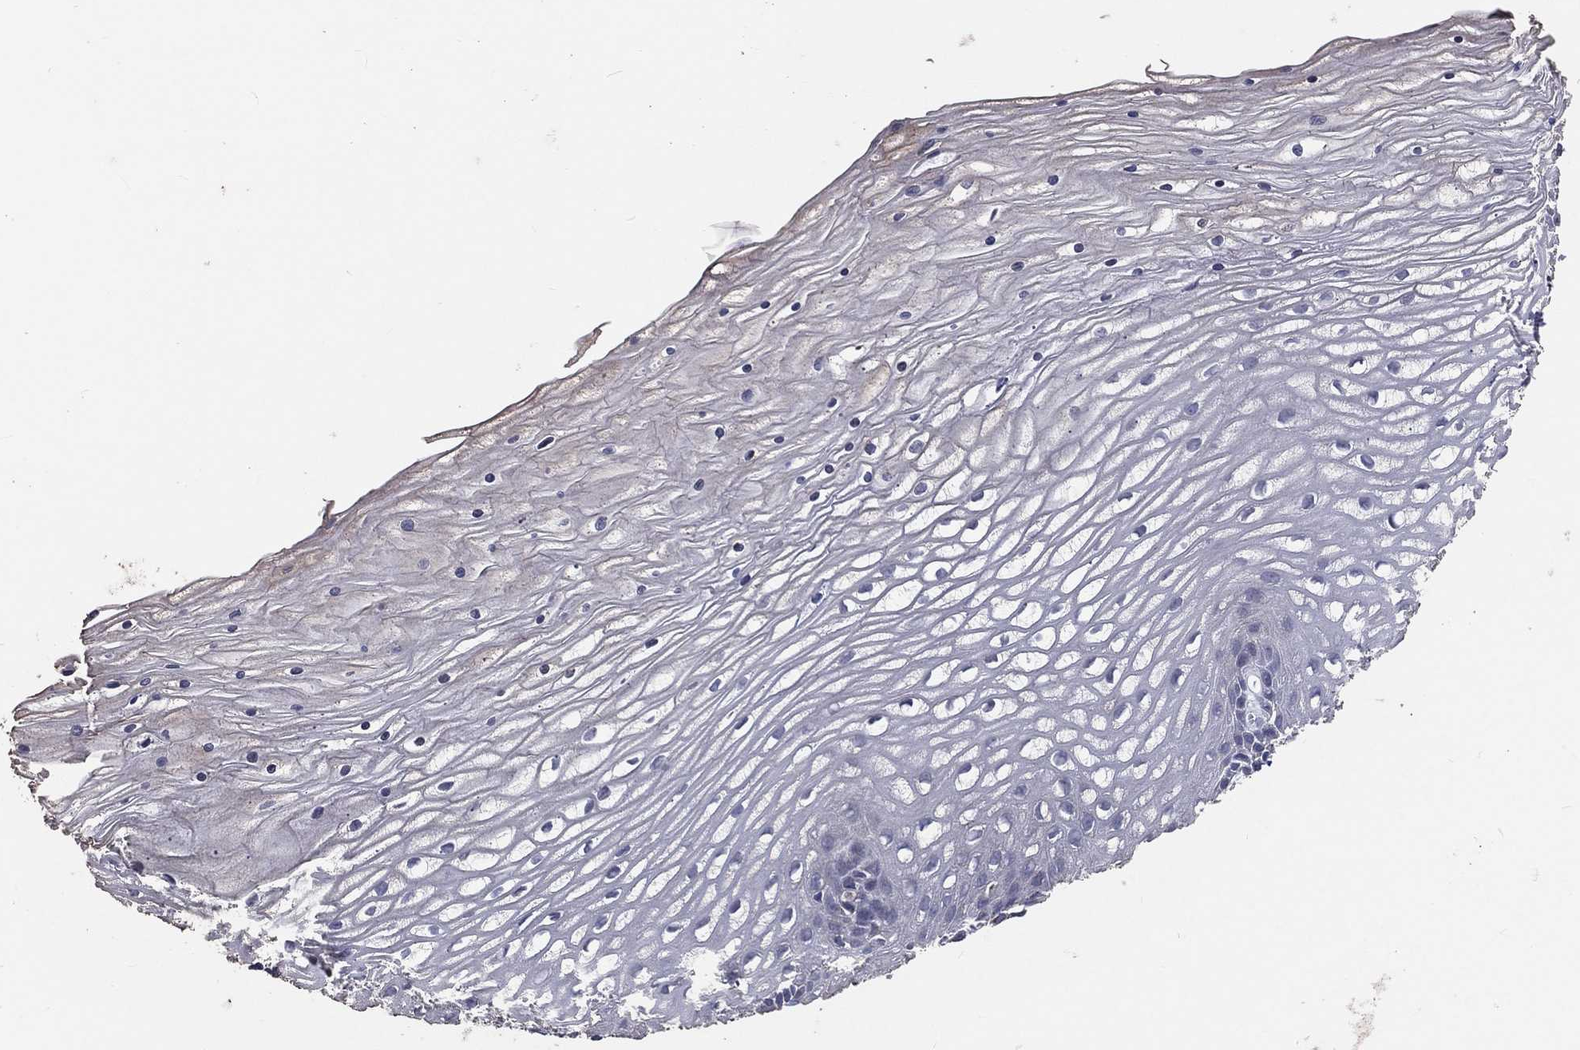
{"staining": {"intensity": "negative", "quantity": "none", "location": "none"}, "tissue": "cervix", "cell_type": "Glandular cells", "image_type": "normal", "snomed": [{"axis": "morphology", "description": "Normal tissue, NOS"}, {"axis": "topography", "description": "Cervix"}], "caption": "Glandular cells are negative for protein expression in benign human cervix. (Stains: DAB immunohistochemistry (IHC) with hematoxylin counter stain, Microscopy: brightfield microscopy at high magnification).", "gene": "CROCC", "patient": {"sex": "female", "age": 35}}